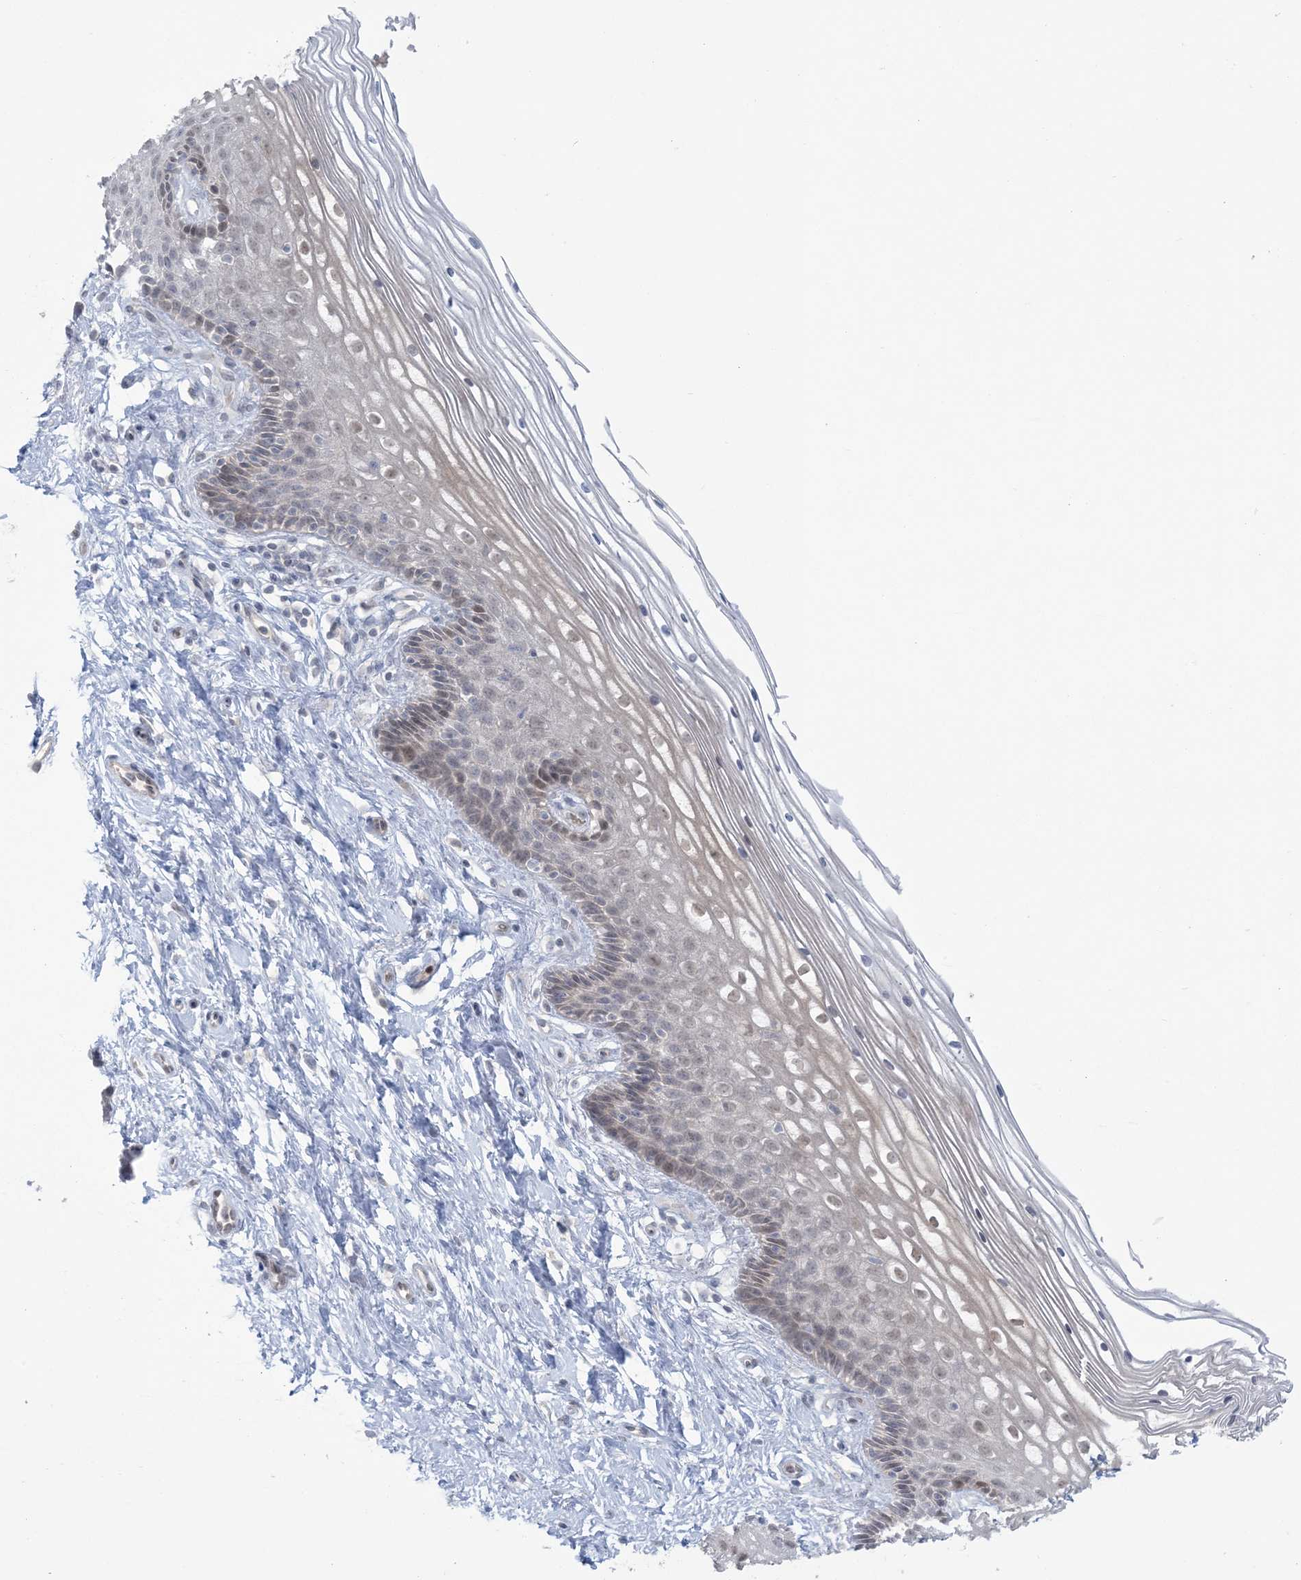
{"staining": {"intensity": "moderate", "quantity": ">75%", "location": "cytoplasmic/membranous,nuclear"}, "tissue": "cervix", "cell_type": "Glandular cells", "image_type": "normal", "snomed": [{"axis": "morphology", "description": "Normal tissue, NOS"}, {"axis": "topography", "description": "Cervix"}], "caption": "Immunohistochemistry (IHC) micrograph of benign cervix: cervix stained using immunohistochemistry displays medium levels of moderate protein expression localized specifically in the cytoplasmic/membranous,nuclear of glandular cells, appearing as a cytoplasmic/membranous,nuclear brown color.", "gene": "NRBP2", "patient": {"sex": "female", "age": 33}}